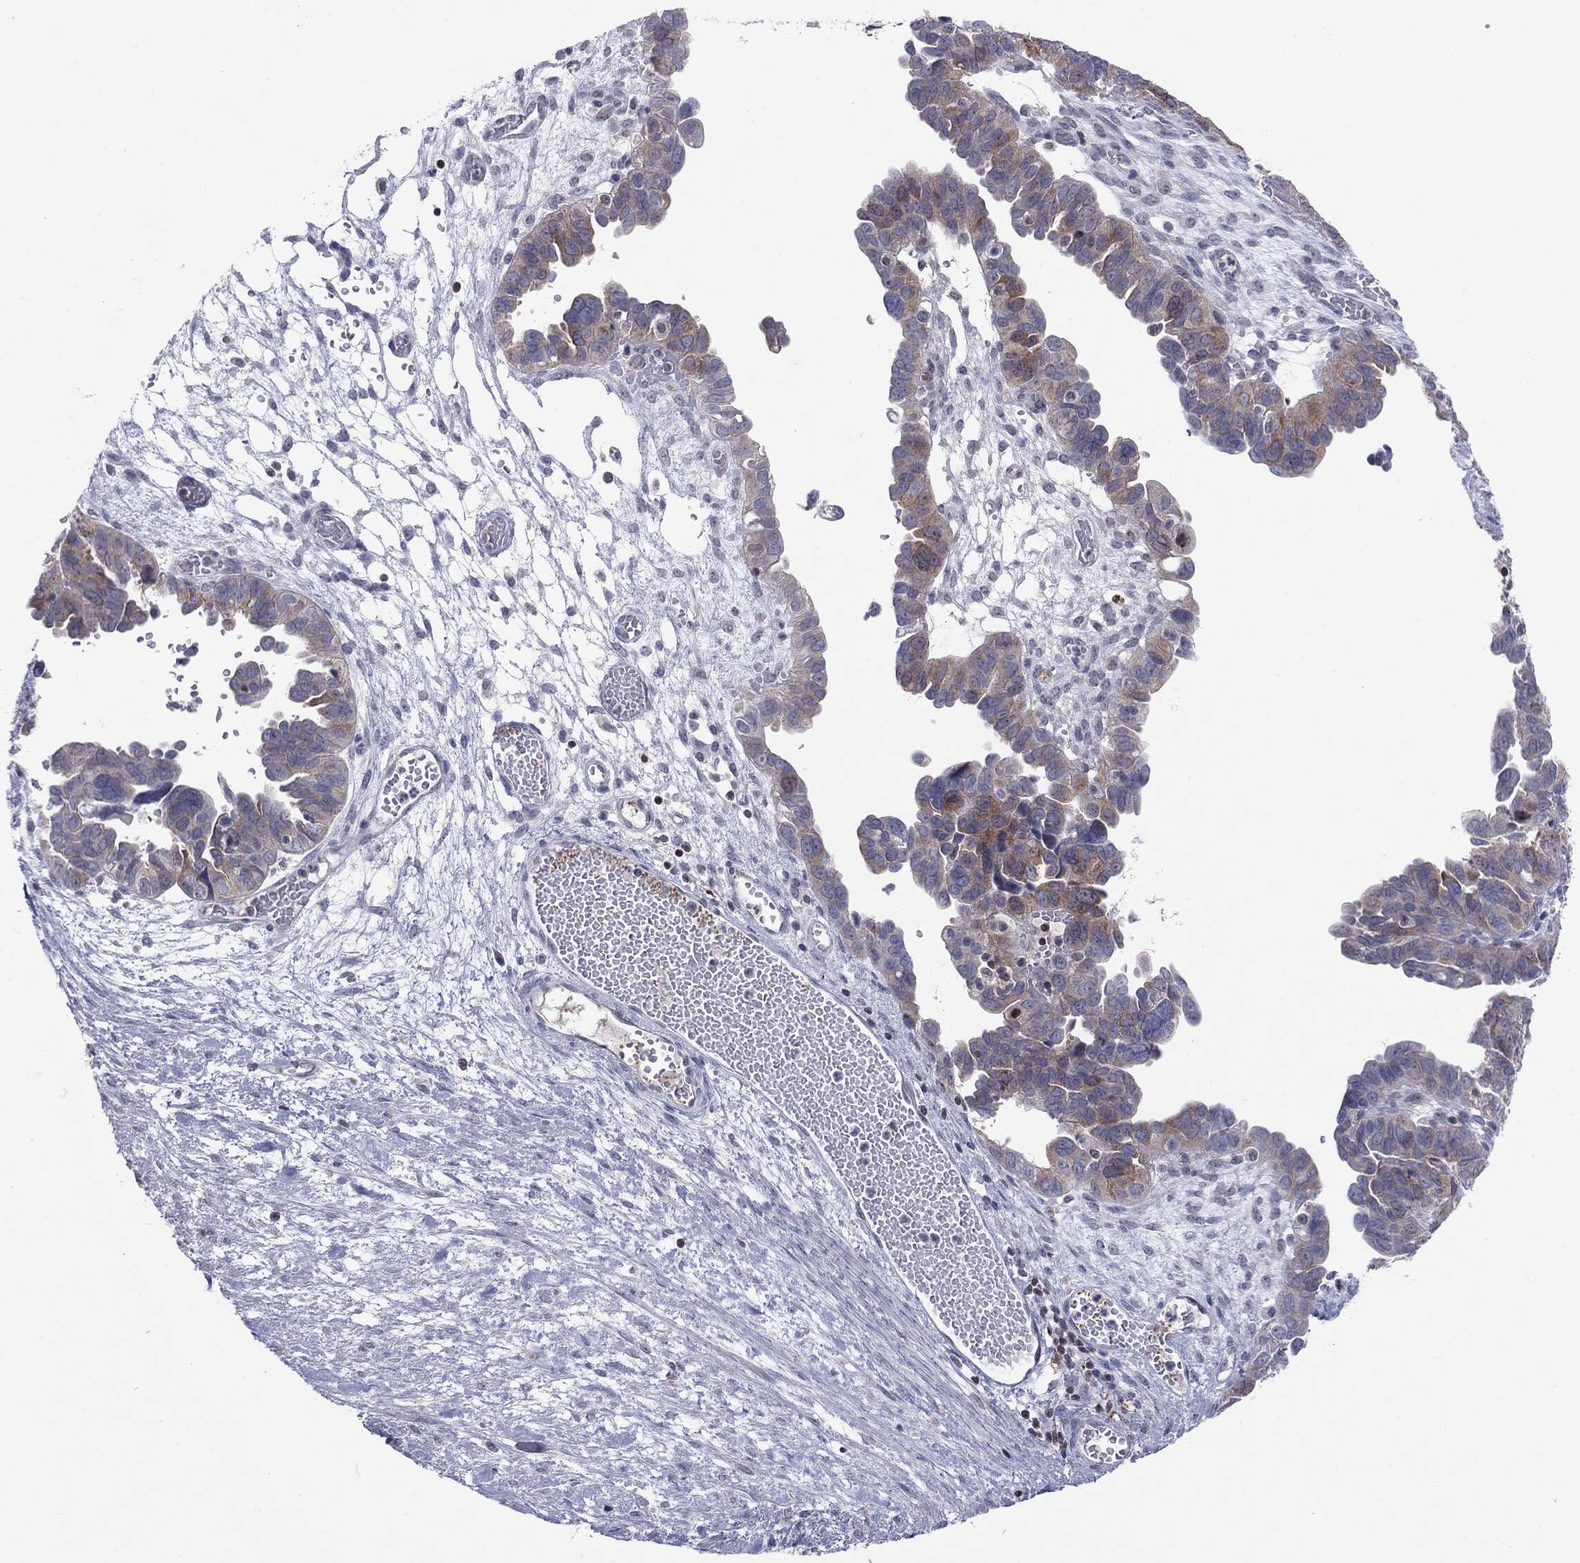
{"staining": {"intensity": "weak", "quantity": "<25%", "location": "cytoplasmic/membranous"}, "tissue": "ovarian cancer", "cell_type": "Tumor cells", "image_type": "cancer", "snomed": [{"axis": "morphology", "description": "Cystadenocarcinoma, serous, NOS"}, {"axis": "topography", "description": "Ovary"}], "caption": "There is no significant expression in tumor cells of ovarian cancer.", "gene": "KIF2C", "patient": {"sex": "female", "age": 64}}